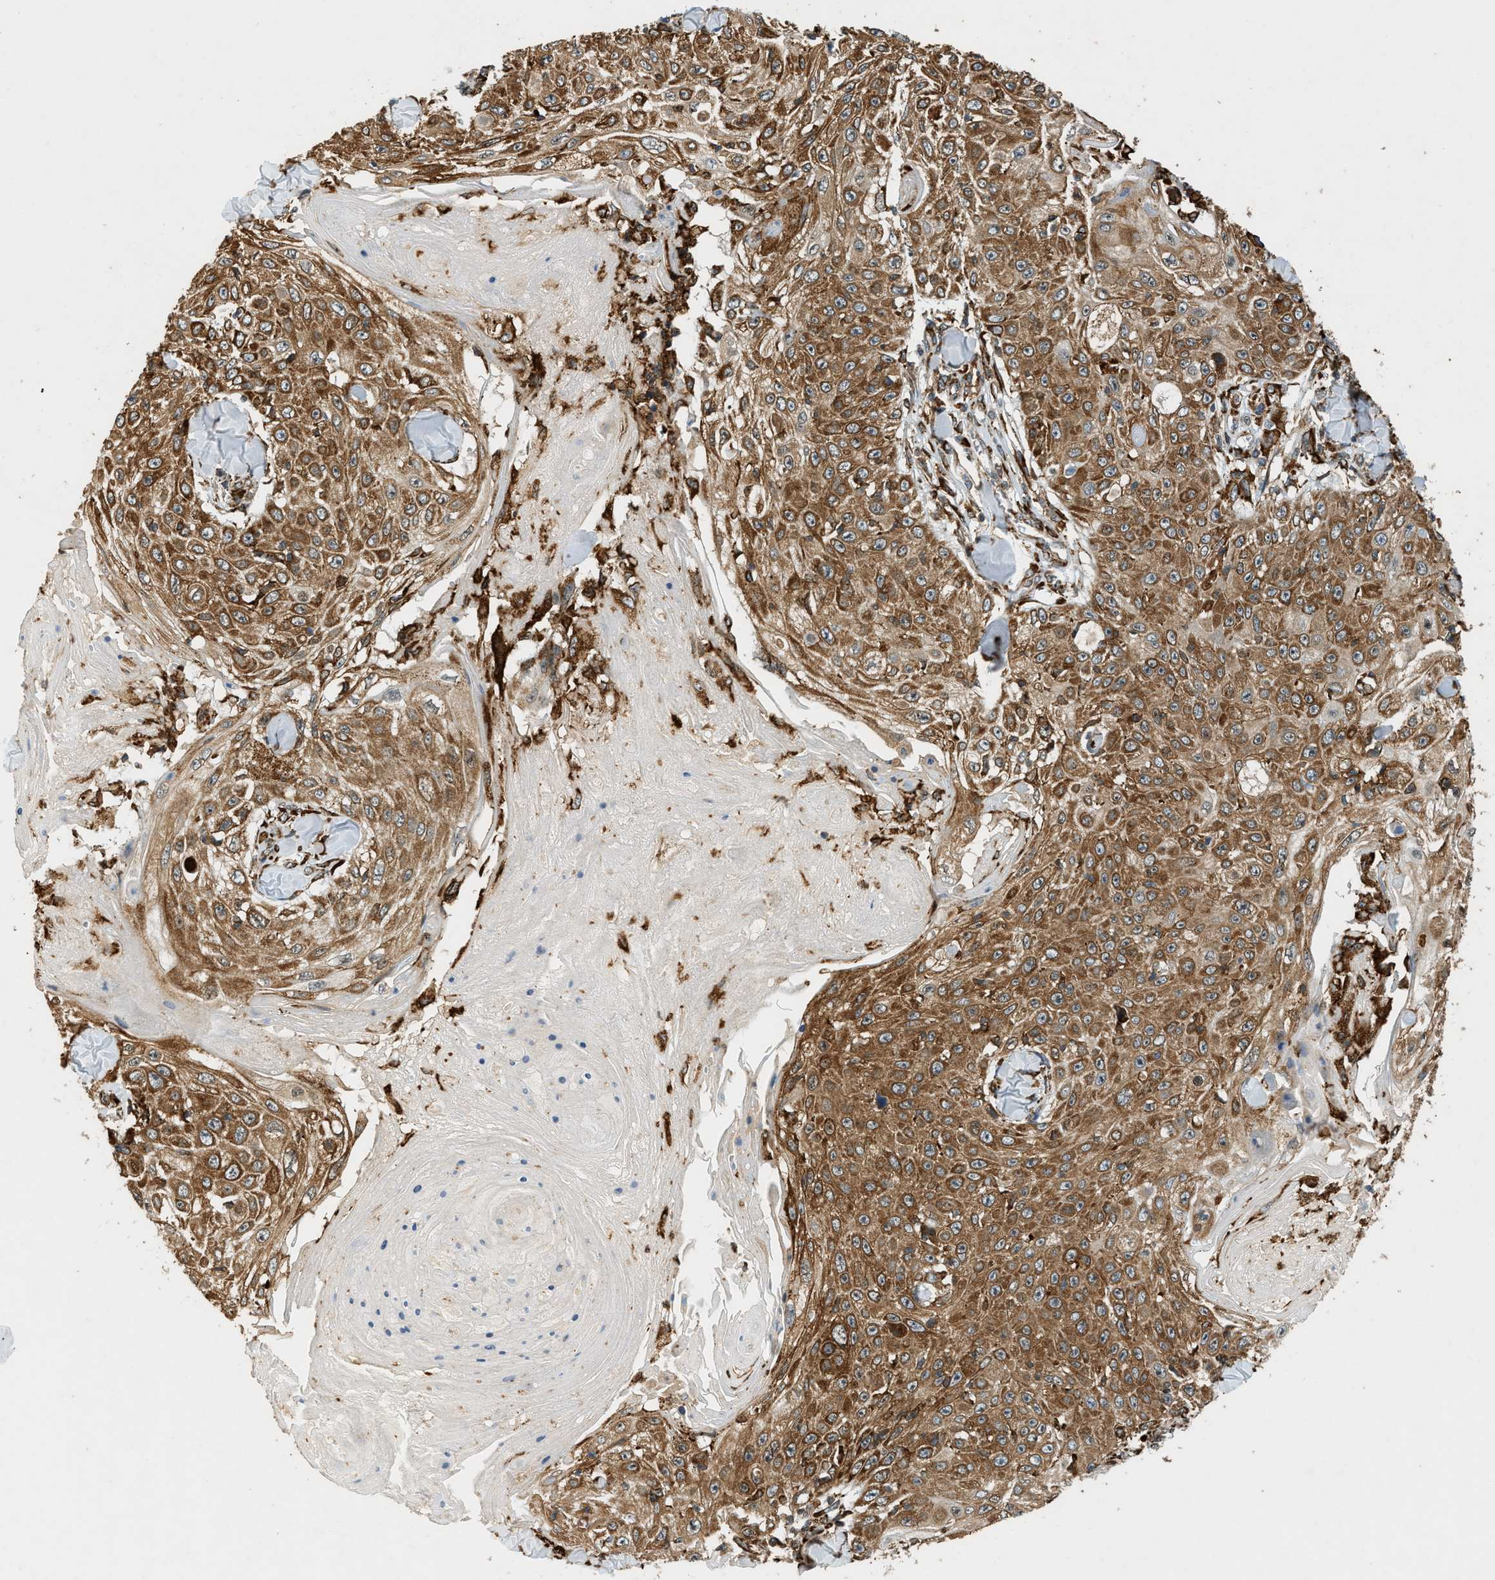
{"staining": {"intensity": "moderate", "quantity": ">75%", "location": "cytoplasmic/membranous"}, "tissue": "skin cancer", "cell_type": "Tumor cells", "image_type": "cancer", "snomed": [{"axis": "morphology", "description": "Squamous cell carcinoma, NOS"}, {"axis": "topography", "description": "Skin"}], "caption": "An image showing moderate cytoplasmic/membranous expression in about >75% of tumor cells in squamous cell carcinoma (skin), as visualized by brown immunohistochemical staining.", "gene": "SEMA4D", "patient": {"sex": "male", "age": 86}}